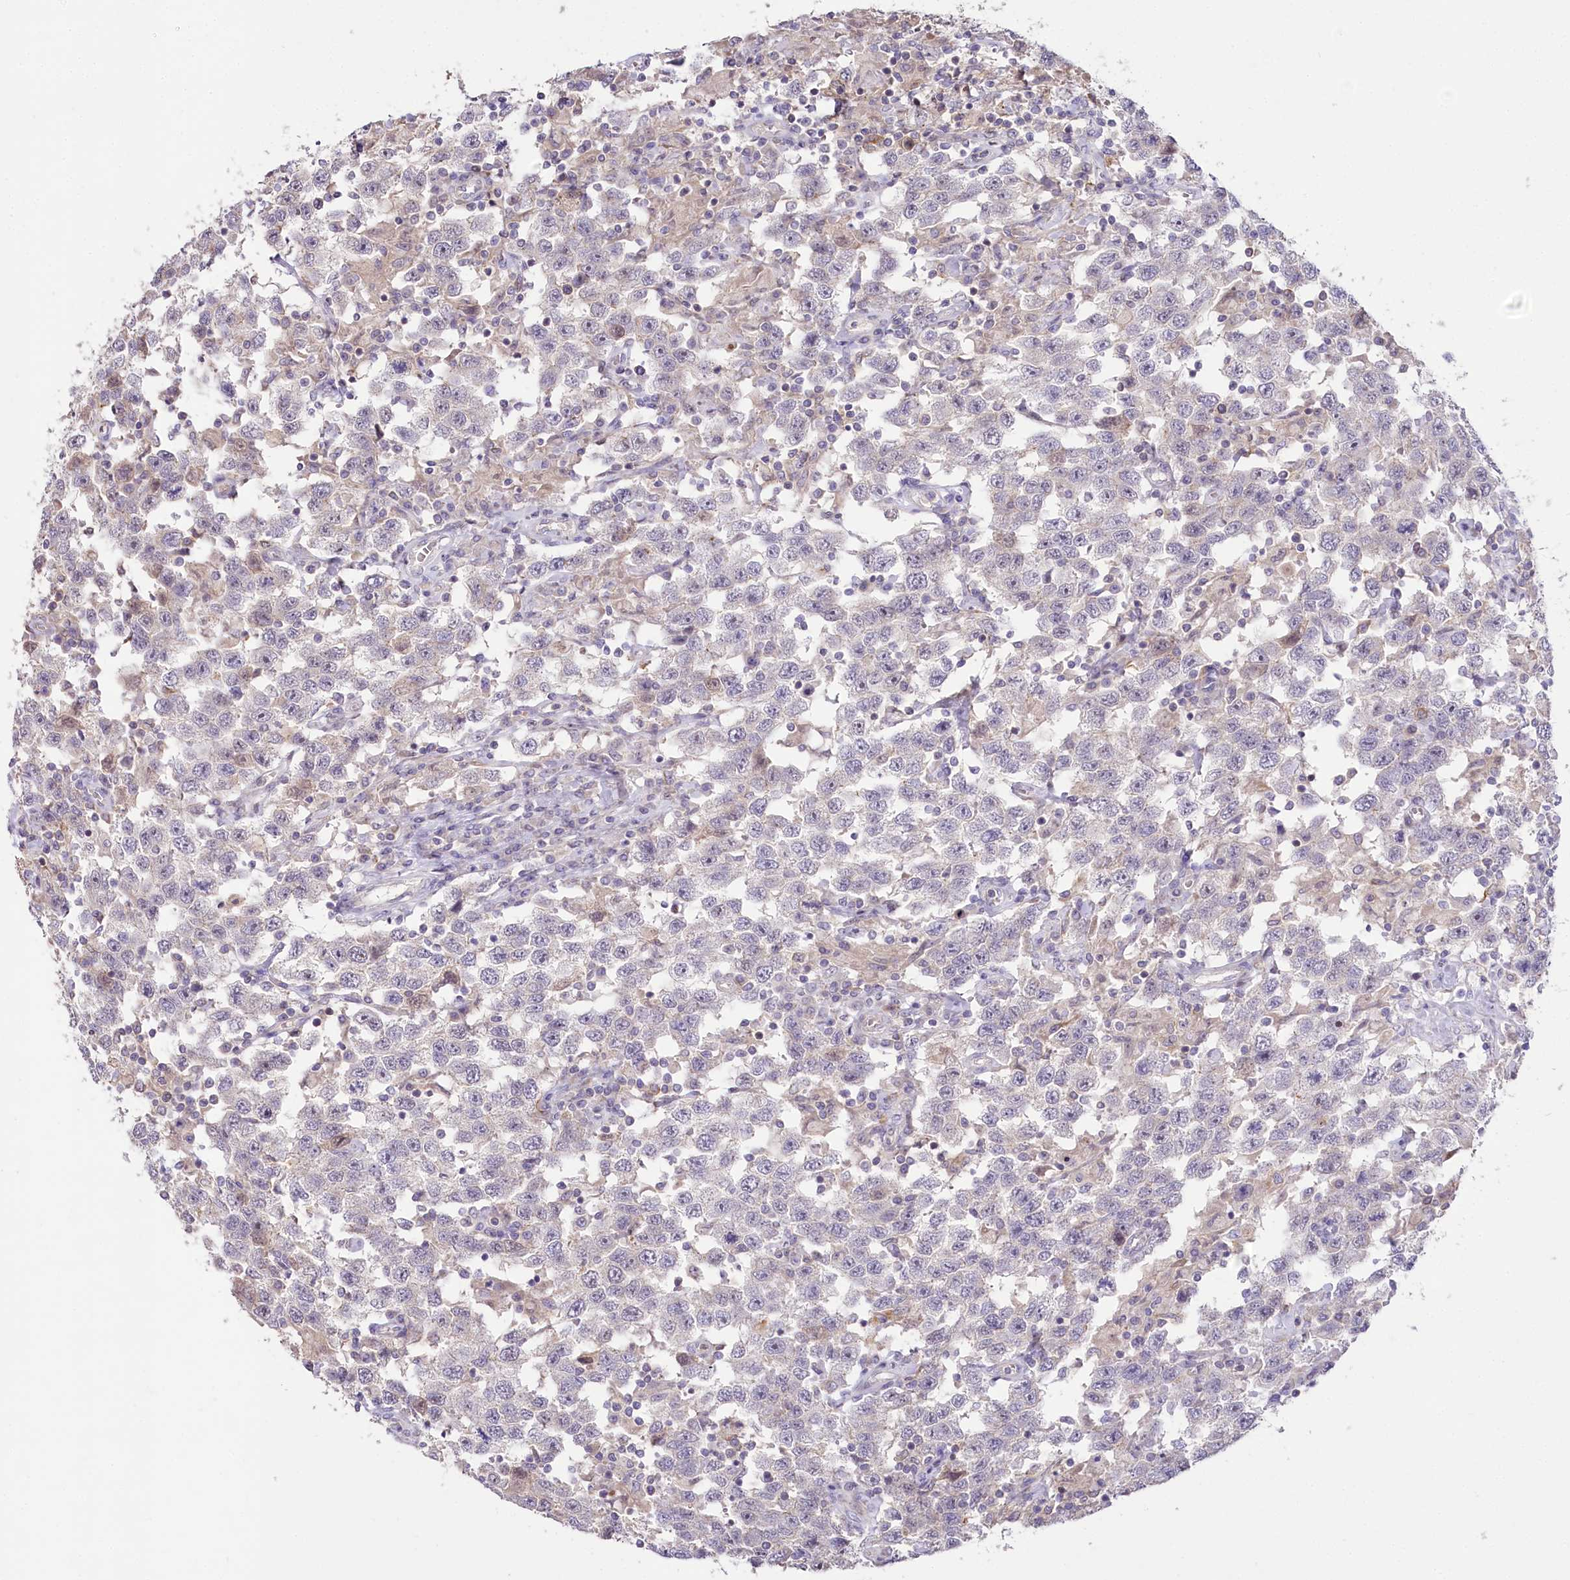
{"staining": {"intensity": "negative", "quantity": "none", "location": "none"}, "tissue": "testis cancer", "cell_type": "Tumor cells", "image_type": "cancer", "snomed": [{"axis": "morphology", "description": "Seminoma, NOS"}, {"axis": "topography", "description": "Testis"}], "caption": "Immunohistochemistry (IHC) micrograph of seminoma (testis) stained for a protein (brown), which shows no expression in tumor cells.", "gene": "SLC6A11", "patient": {"sex": "male", "age": 41}}